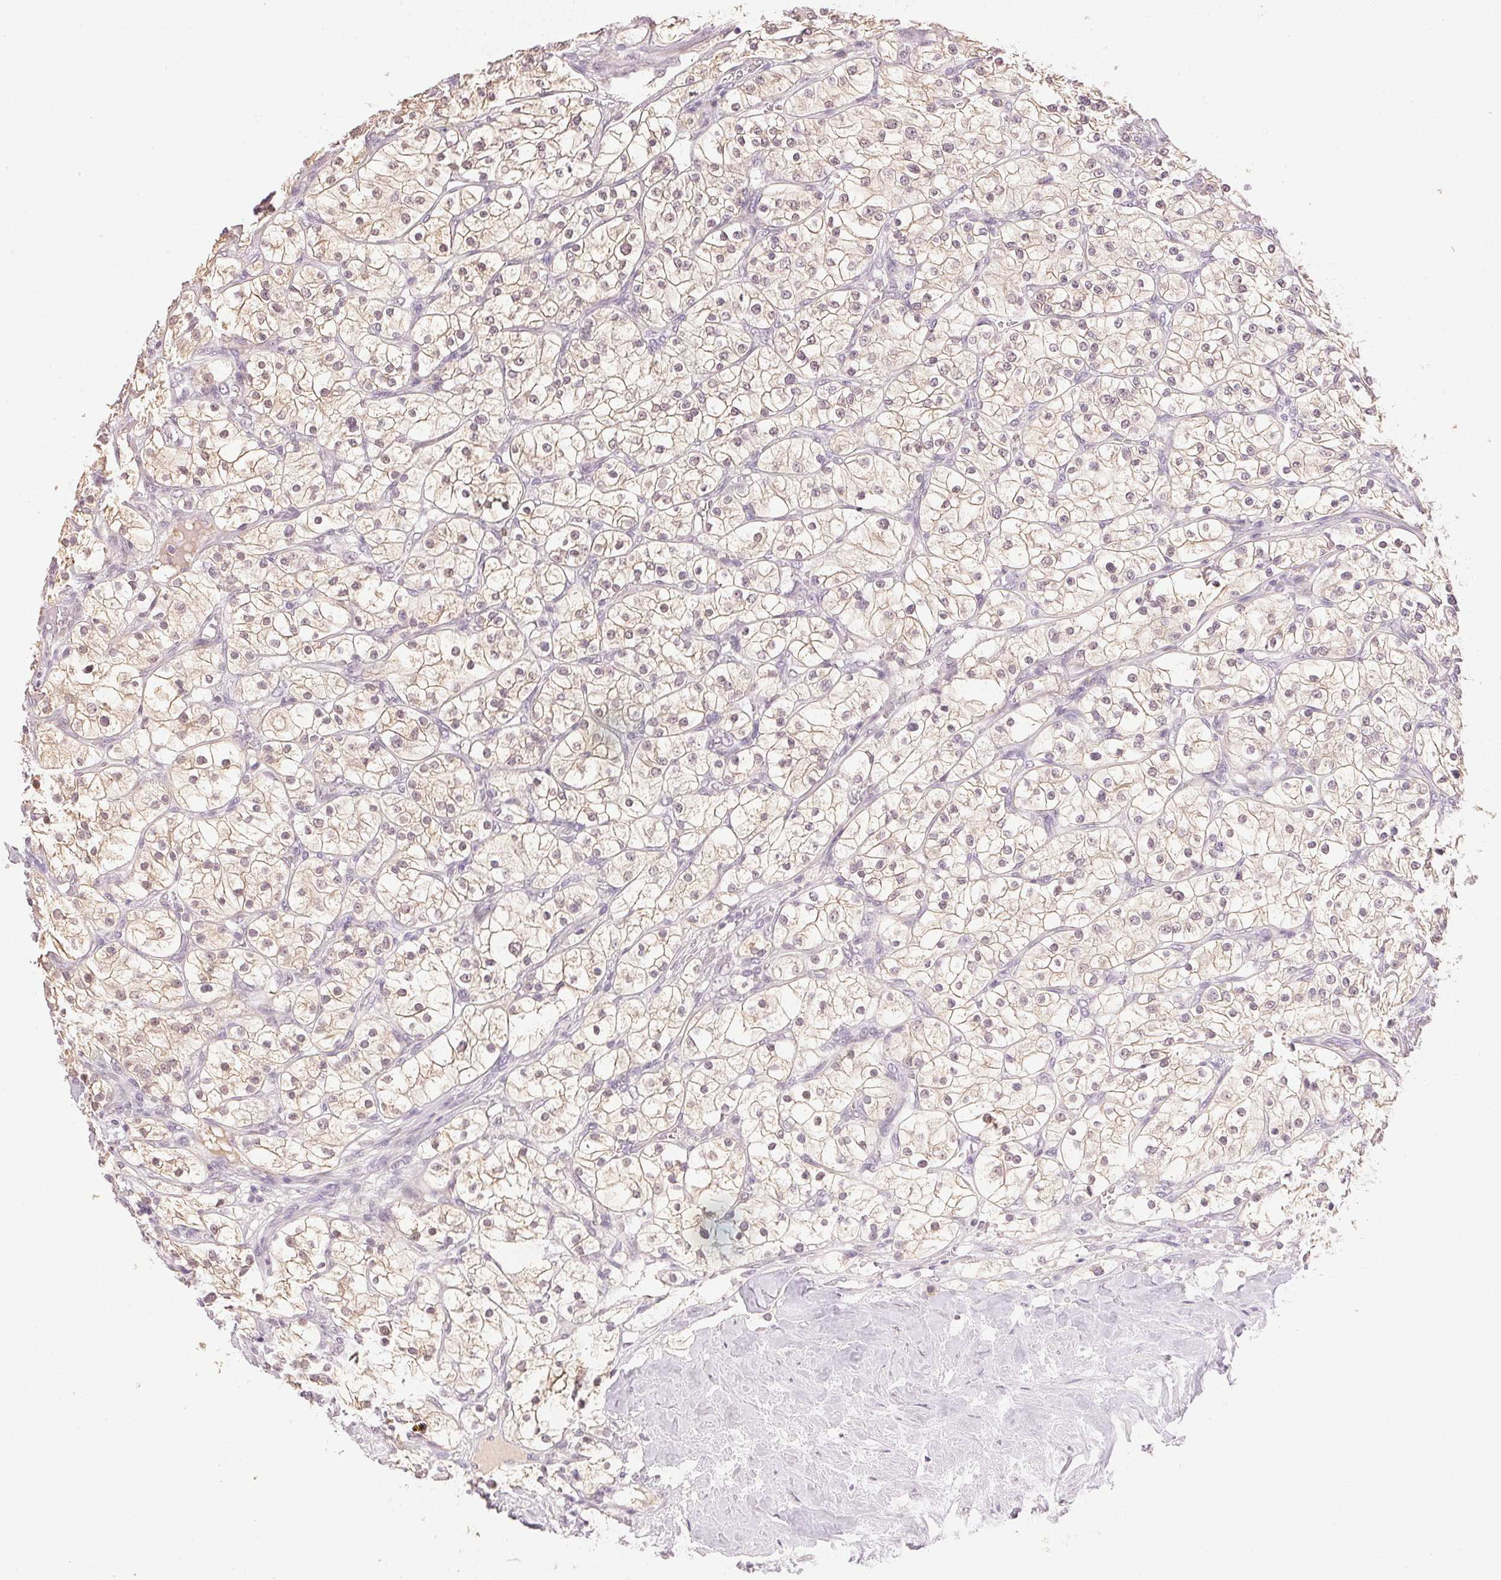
{"staining": {"intensity": "weak", "quantity": "25%-75%", "location": "cytoplasmic/membranous"}, "tissue": "renal cancer", "cell_type": "Tumor cells", "image_type": "cancer", "snomed": [{"axis": "morphology", "description": "Adenocarcinoma, NOS"}, {"axis": "topography", "description": "Kidney"}], "caption": "IHC micrograph of adenocarcinoma (renal) stained for a protein (brown), which reveals low levels of weak cytoplasmic/membranous expression in approximately 25%-75% of tumor cells.", "gene": "FNDC4", "patient": {"sex": "male", "age": 80}}